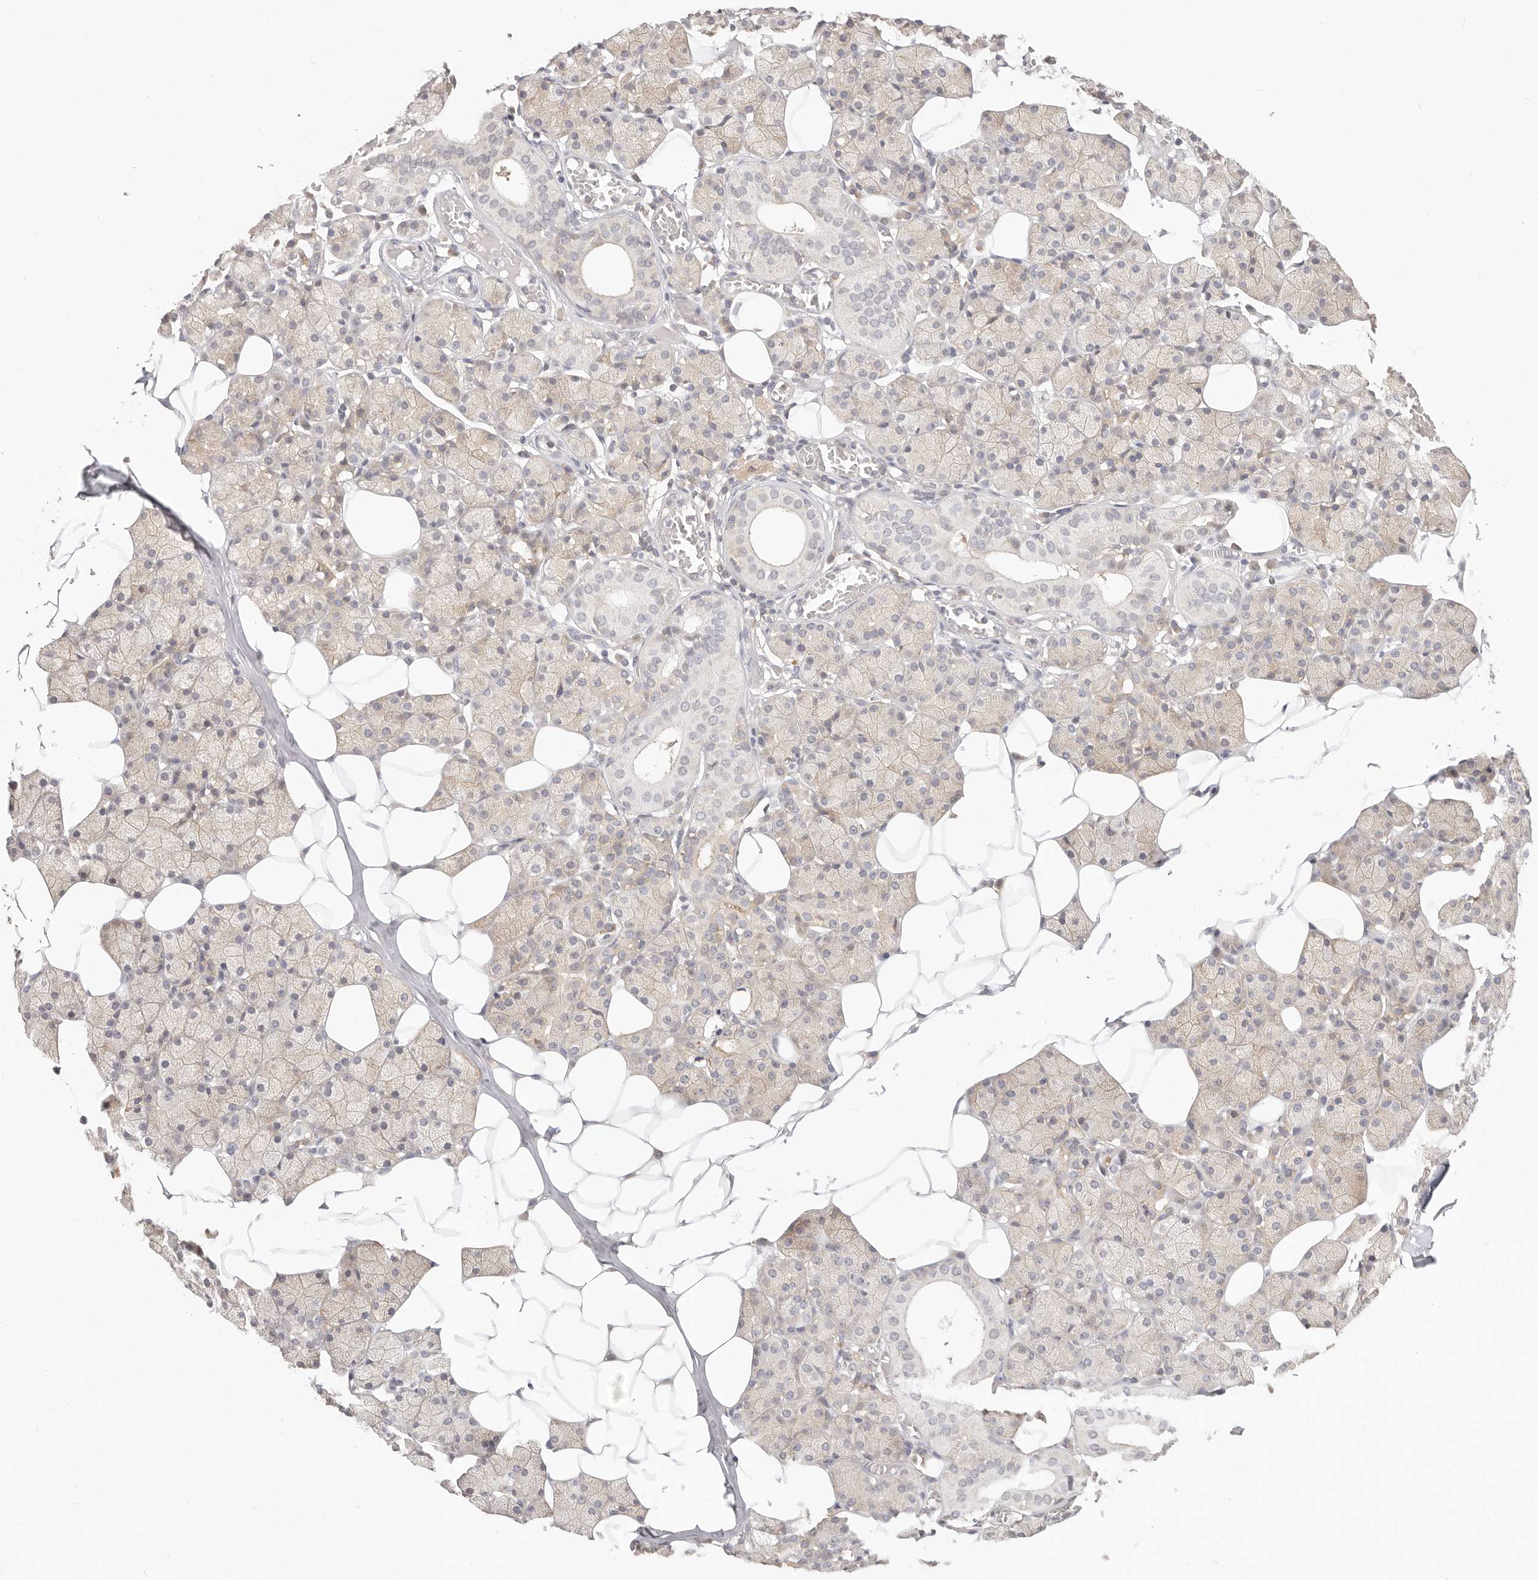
{"staining": {"intensity": "weak", "quantity": "<25%", "location": "cytoplasmic/membranous"}, "tissue": "salivary gland", "cell_type": "Glandular cells", "image_type": "normal", "snomed": [{"axis": "morphology", "description": "Normal tissue, NOS"}, {"axis": "topography", "description": "Salivary gland"}], "caption": "DAB immunohistochemical staining of unremarkable human salivary gland reveals no significant expression in glandular cells.", "gene": "DTNBP1", "patient": {"sex": "female", "age": 33}}